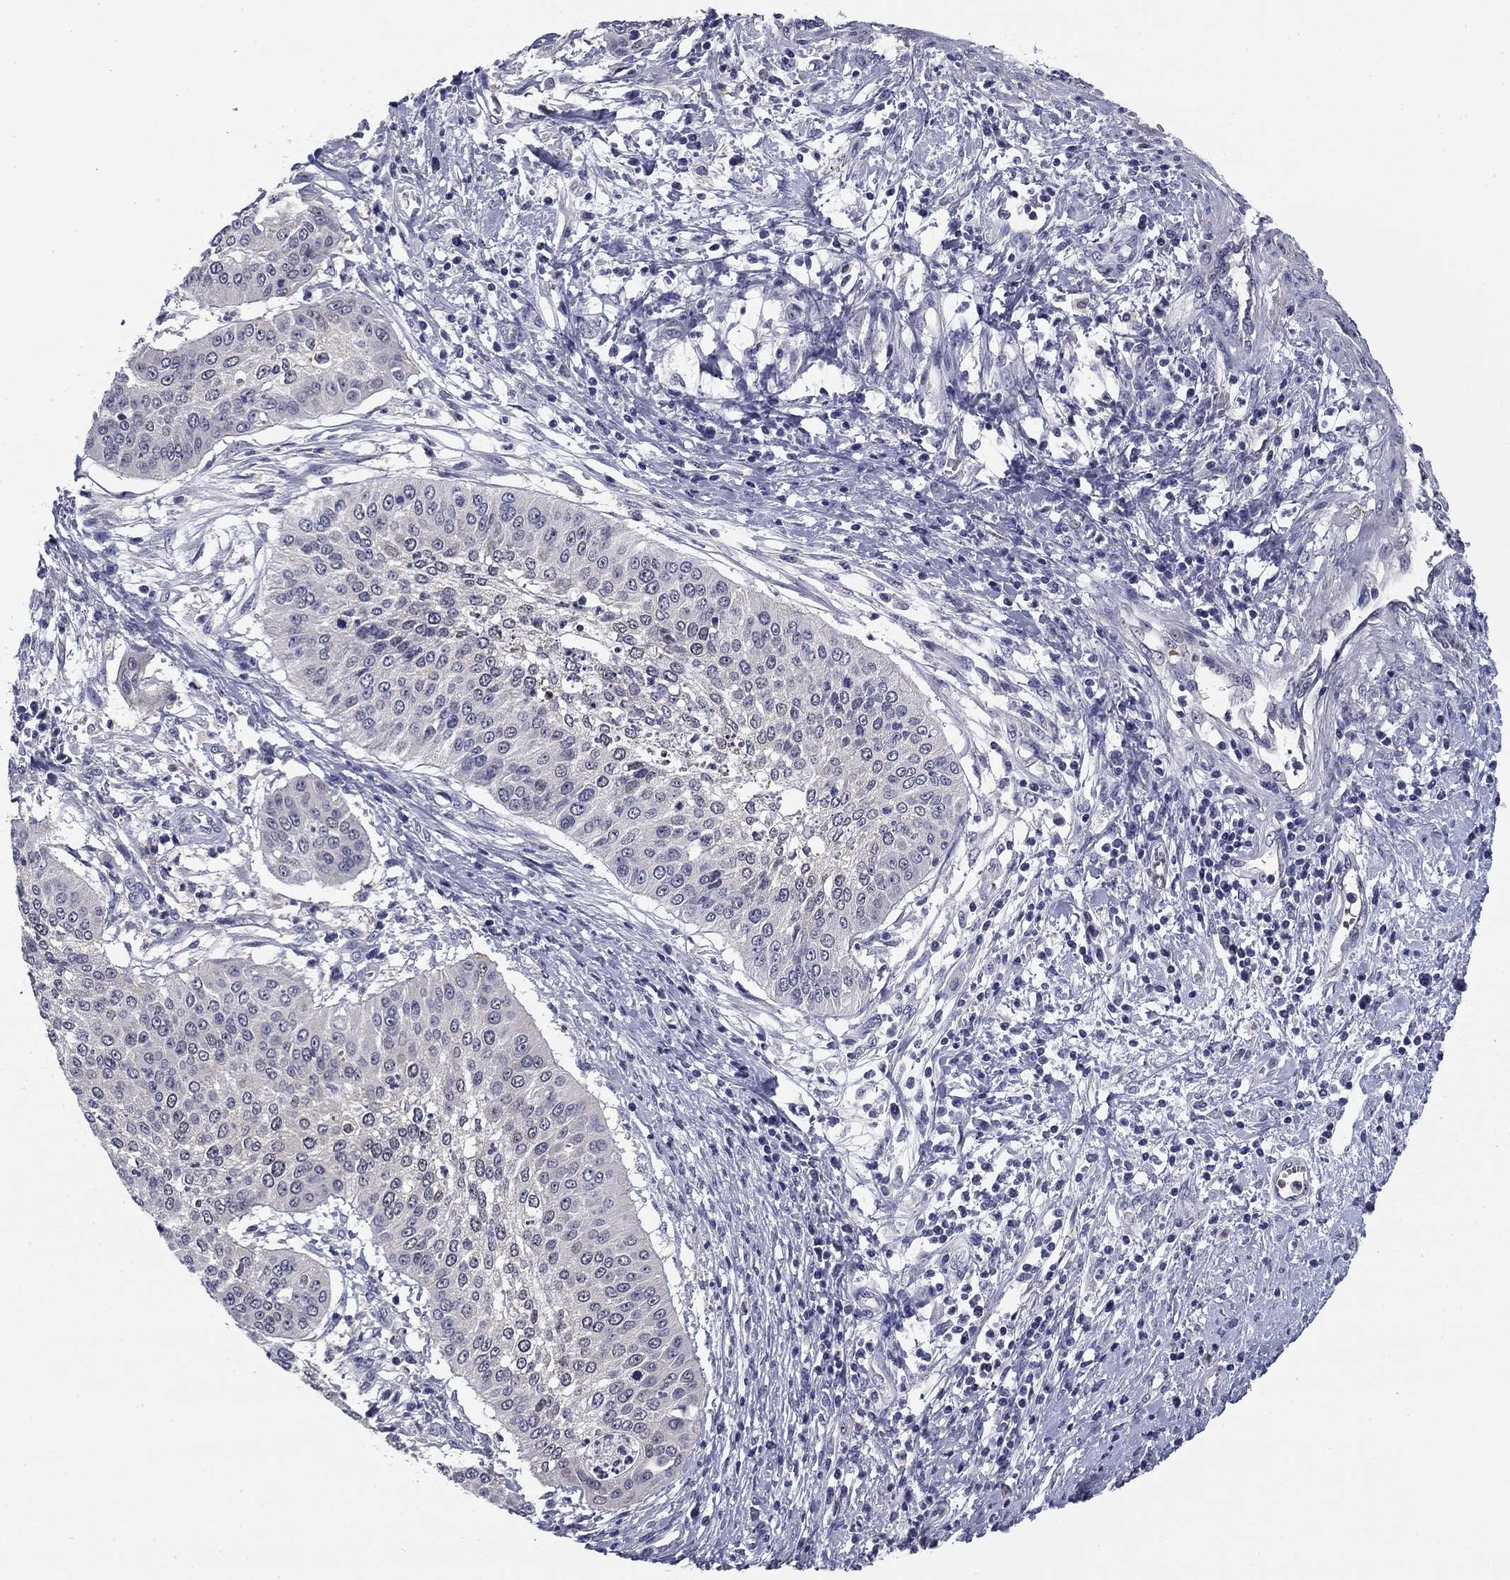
{"staining": {"intensity": "negative", "quantity": "none", "location": "none"}, "tissue": "cervical cancer", "cell_type": "Tumor cells", "image_type": "cancer", "snomed": [{"axis": "morphology", "description": "Normal tissue, NOS"}, {"axis": "morphology", "description": "Squamous cell carcinoma, NOS"}, {"axis": "topography", "description": "Cervix"}], "caption": "A histopathology image of human cervical cancer (squamous cell carcinoma) is negative for staining in tumor cells.", "gene": "REXO5", "patient": {"sex": "female", "age": 39}}